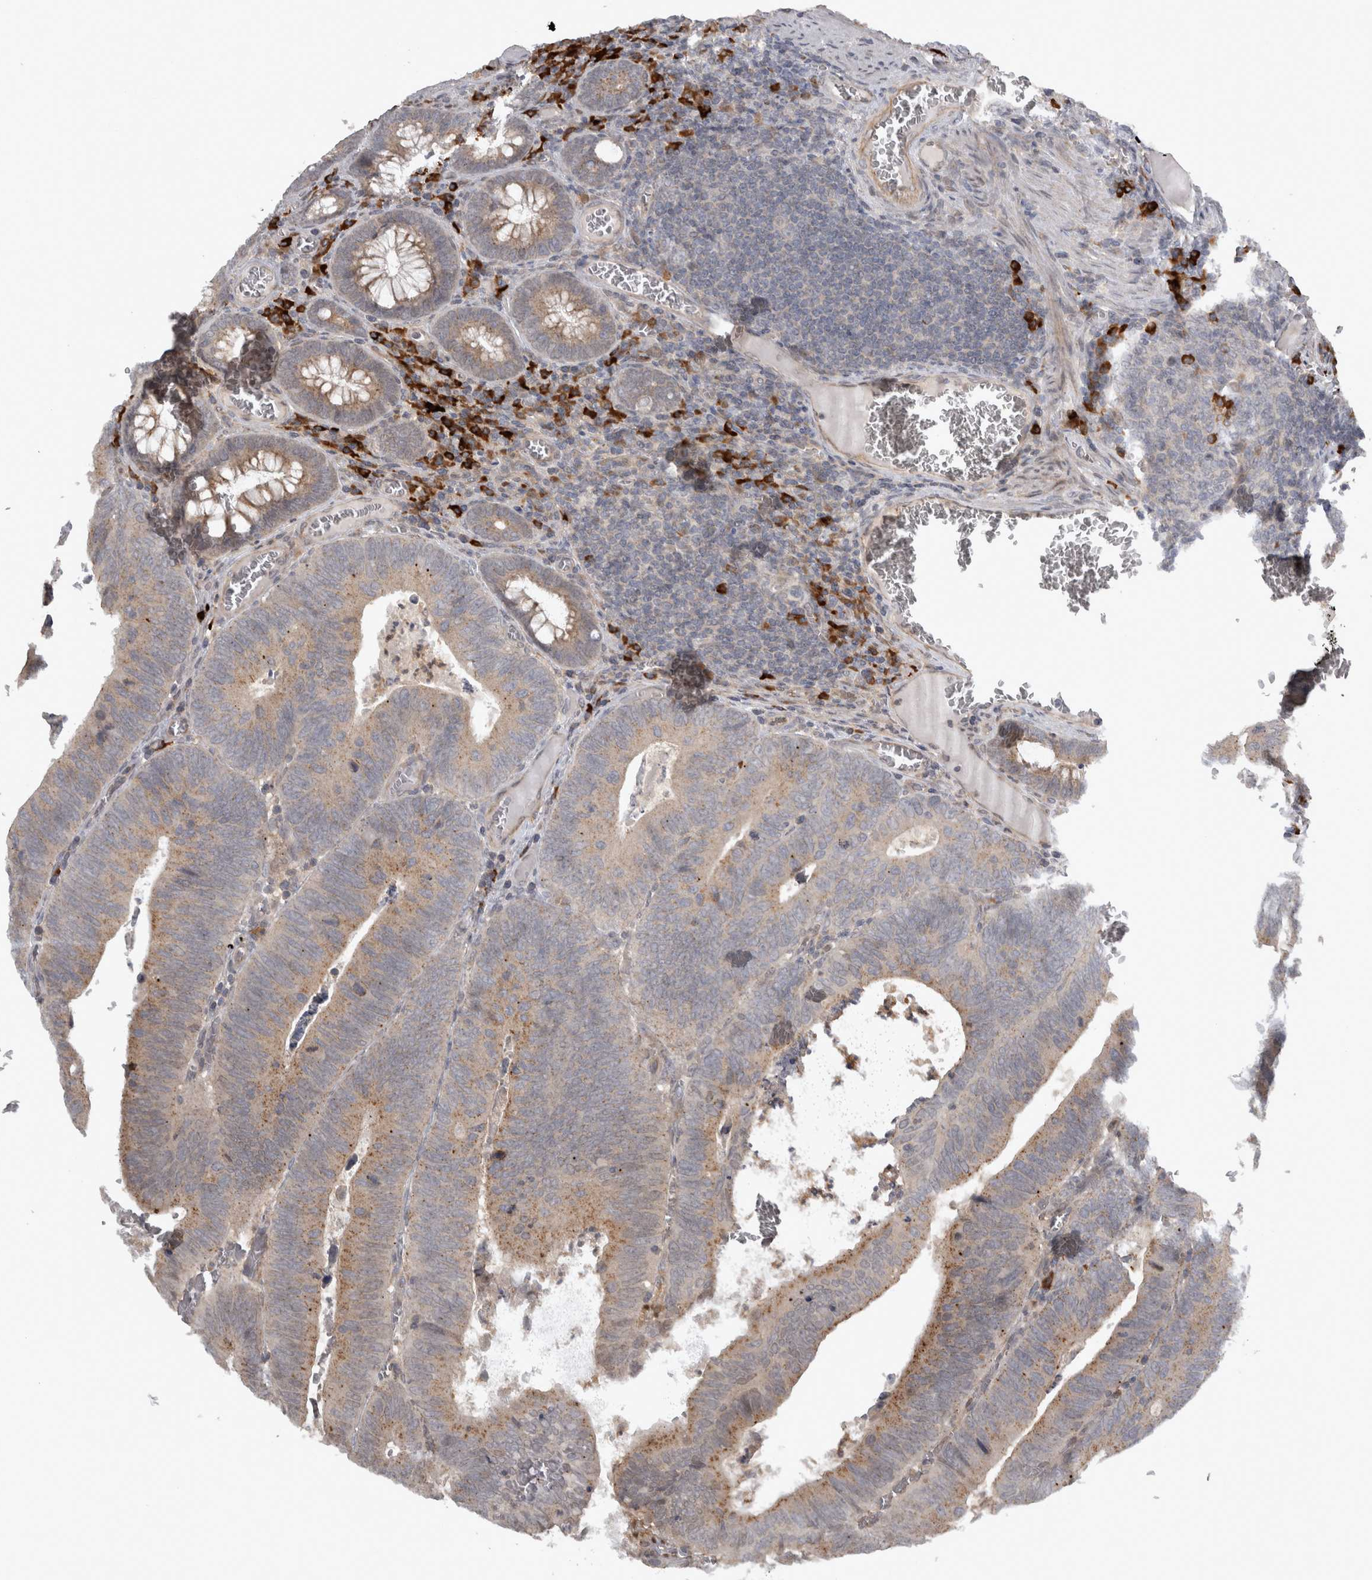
{"staining": {"intensity": "moderate", "quantity": "25%-75%", "location": "cytoplasmic/membranous"}, "tissue": "colorectal cancer", "cell_type": "Tumor cells", "image_type": "cancer", "snomed": [{"axis": "morphology", "description": "Inflammation, NOS"}, {"axis": "morphology", "description": "Adenocarcinoma, NOS"}, {"axis": "topography", "description": "Colon"}], "caption": "Immunohistochemistry (IHC) micrograph of neoplastic tissue: human colorectal cancer stained using immunohistochemistry exhibits medium levels of moderate protein expression localized specifically in the cytoplasmic/membranous of tumor cells, appearing as a cytoplasmic/membranous brown color.", "gene": "SLCO5A1", "patient": {"sex": "male", "age": 72}}